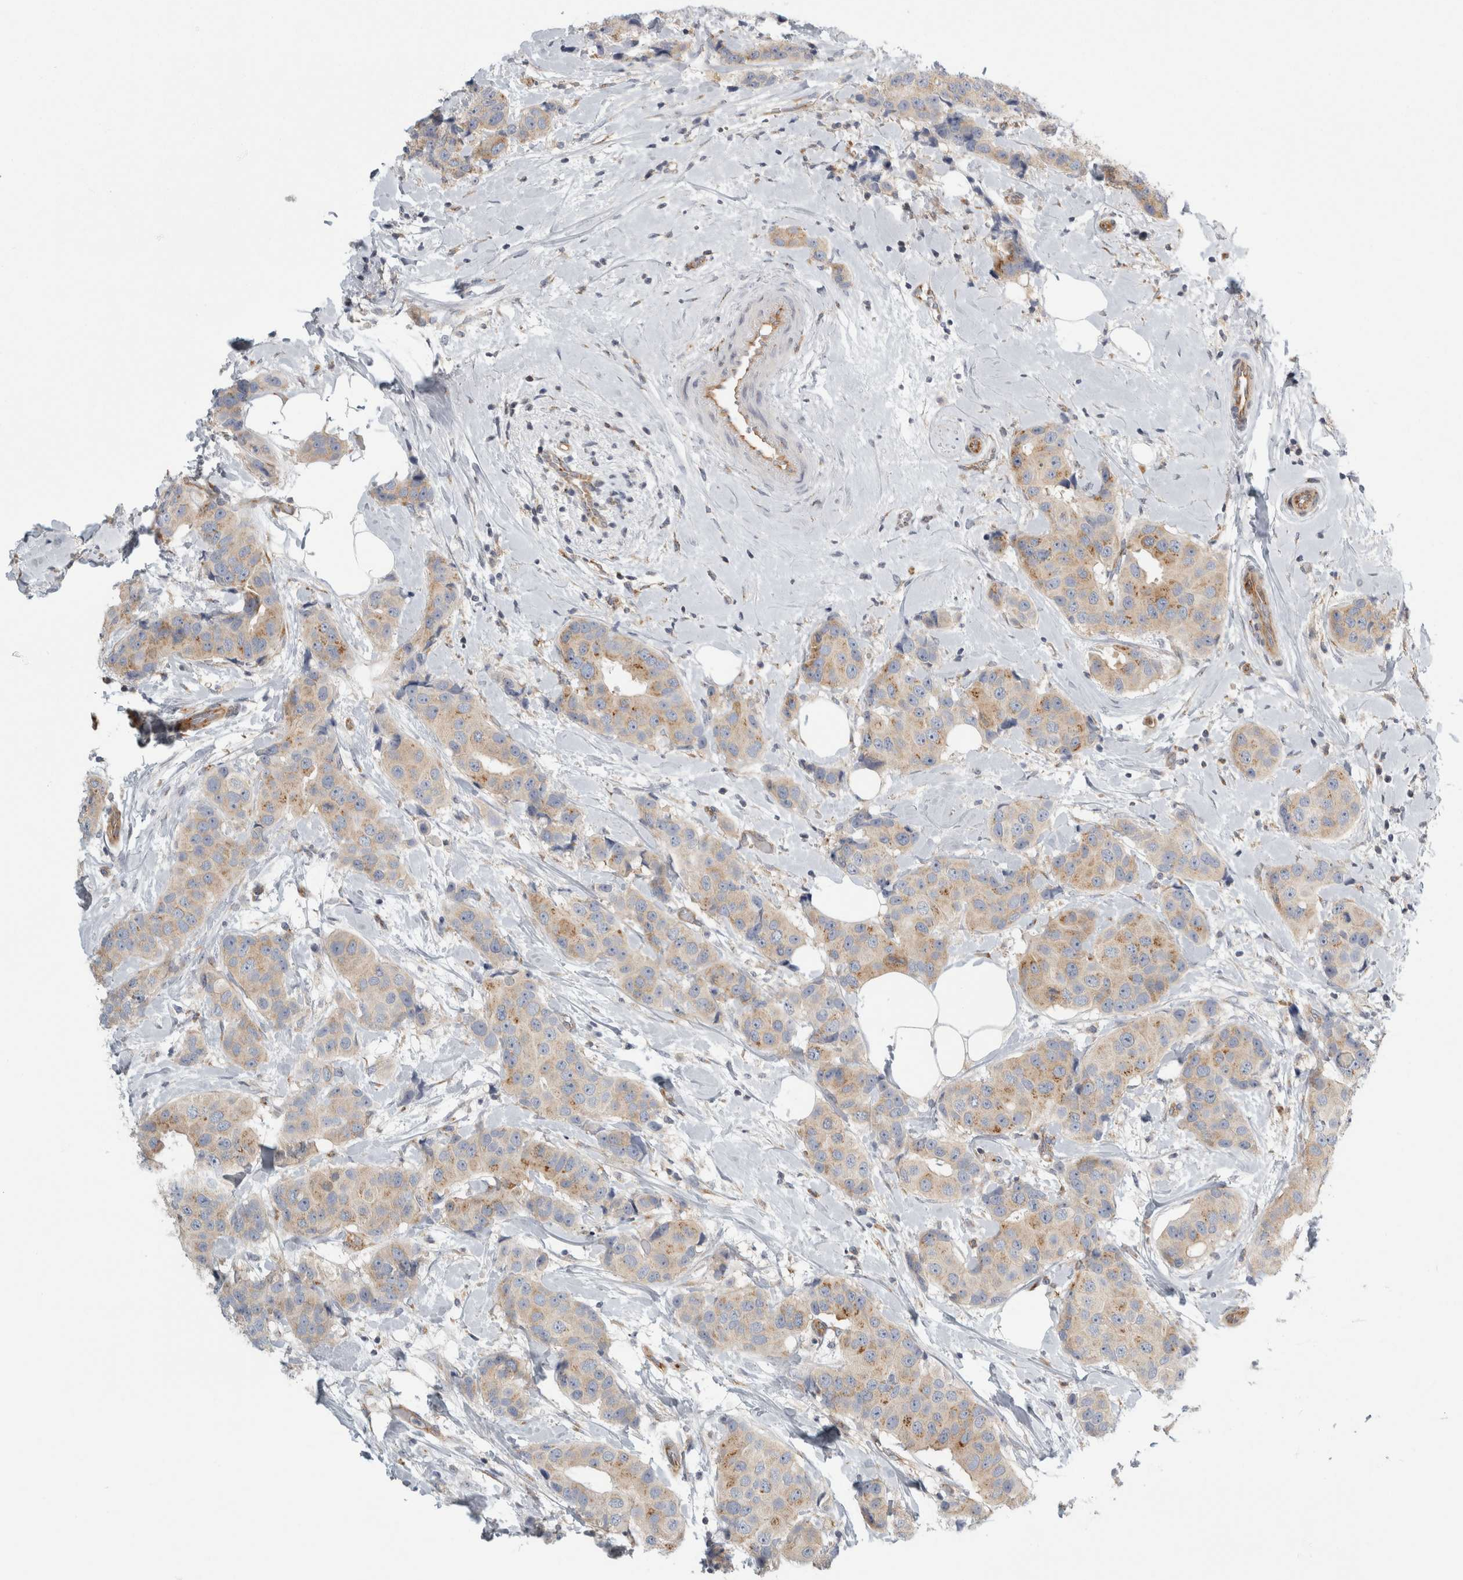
{"staining": {"intensity": "weak", "quantity": ">75%", "location": "cytoplasmic/membranous"}, "tissue": "breast cancer", "cell_type": "Tumor cells", "image_type": "cancer", "snomed": [{"axis": "morphology", "description": "Normal tissue, NOS"}, {"axis": "morphology", "description": "Duct carcinoma"}, {"axis": "topography", "description": "Breast"}], "caption": "Weak cytoplasmic/membranous staining for a protein is present in approximately >75% of tumor cells of breast cancer using IHC.", "gene": "PEX6", "patient": {"sex": "female", "age": 39}}